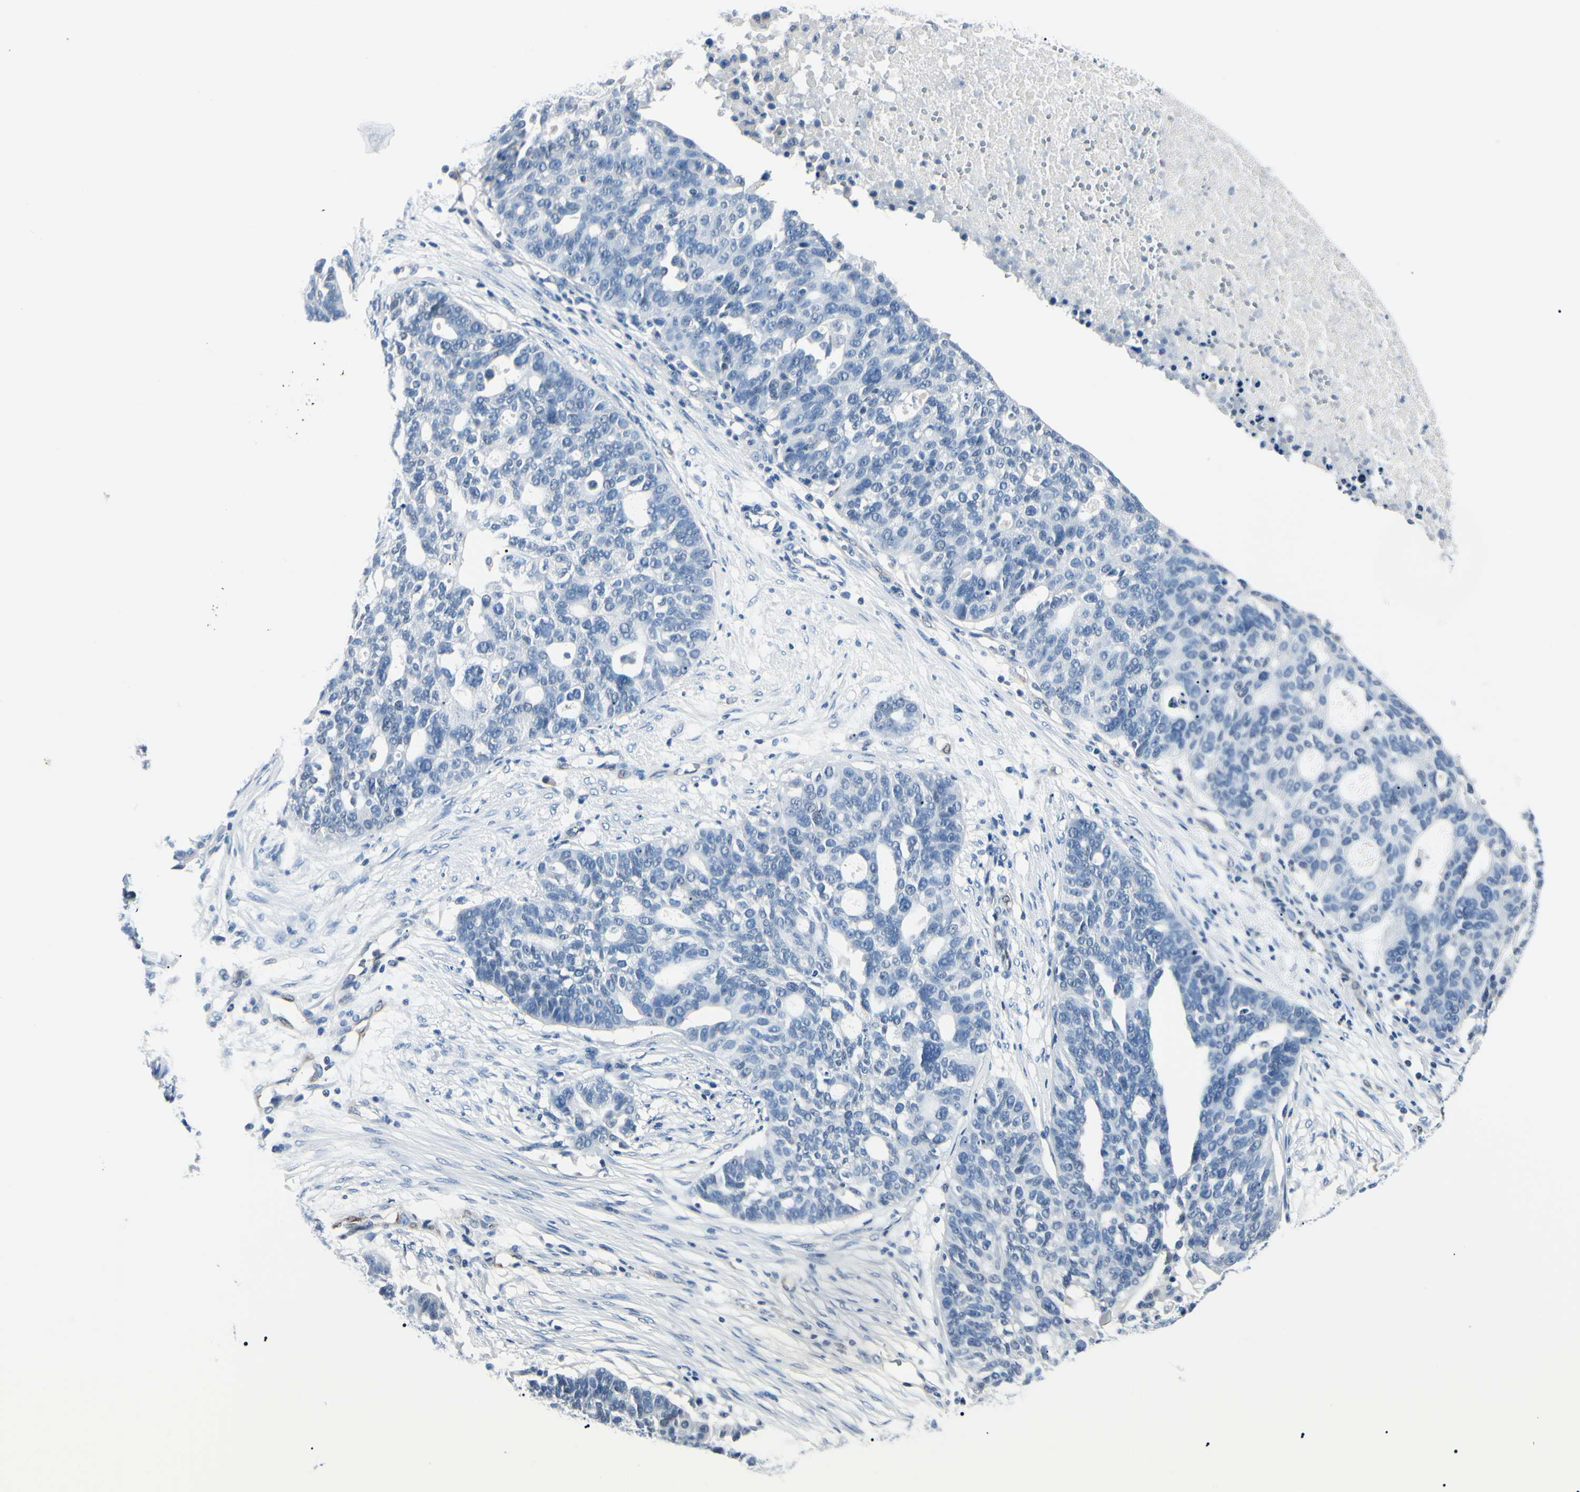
{"staining": {"intensity": "negative", "quantity": "none", "location": "none"}, "tissue": "ovarian cancer", "cell_type": "Tumor cells", "image_type": "cancer", "snomed": [{"axis": "morphology", "description": "Cystadenocarcinoma, serous, NOS"}, {"axis": "topography", "description": "Ovary"}], "caption": "DAB (3,3'-diaminobenzidine) immunohistochemical staining of serous cystadenocarcinoma (ovarian) reveals no significant positivity in tumor cells. (DAB IHC visualized using brightfield microscopy, high magnification).", "gene": "CA2", "patient": {"sex": "female", "age": 59}}